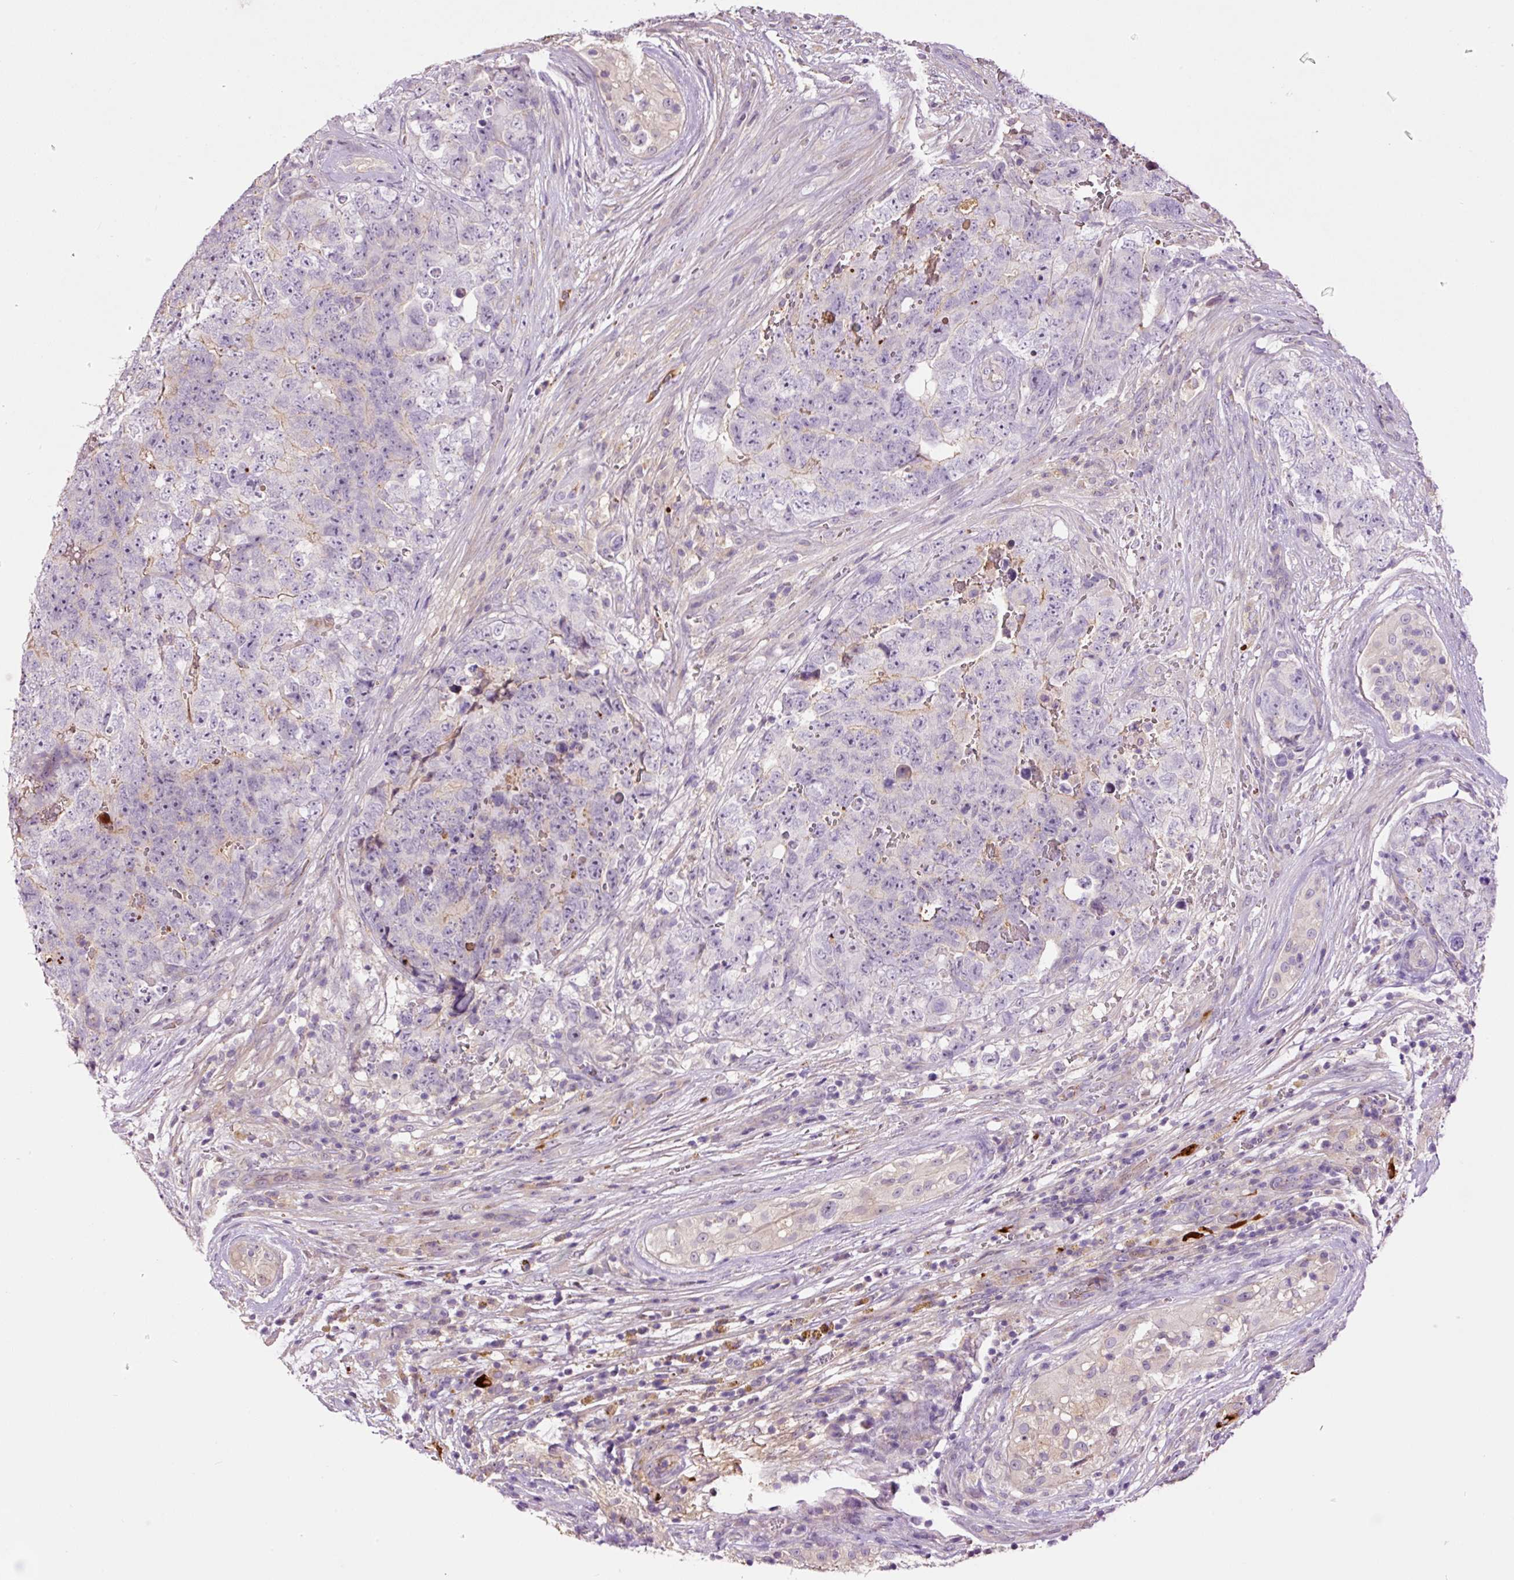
{"staining": {"intensity": "negative", "quantity": "none", "location": "none"}, "tissue": "testis cancer", "cell_type": "Tumor cells", "image_type": "cancer", "snomed": [{"axis": "morphology", "description": "Seminoma, NOS"}, {"axis": "morphology", "description": "Teratoma, malignant, NOS"}, {"axis": "topography", "description": "Testis"}], "caption": "Micrograph shows no significant protein positivity in tumor cells of testis malignant teratoma.", "gene": "TMEM235", "patient": {"sex": "male", "age": 34}}